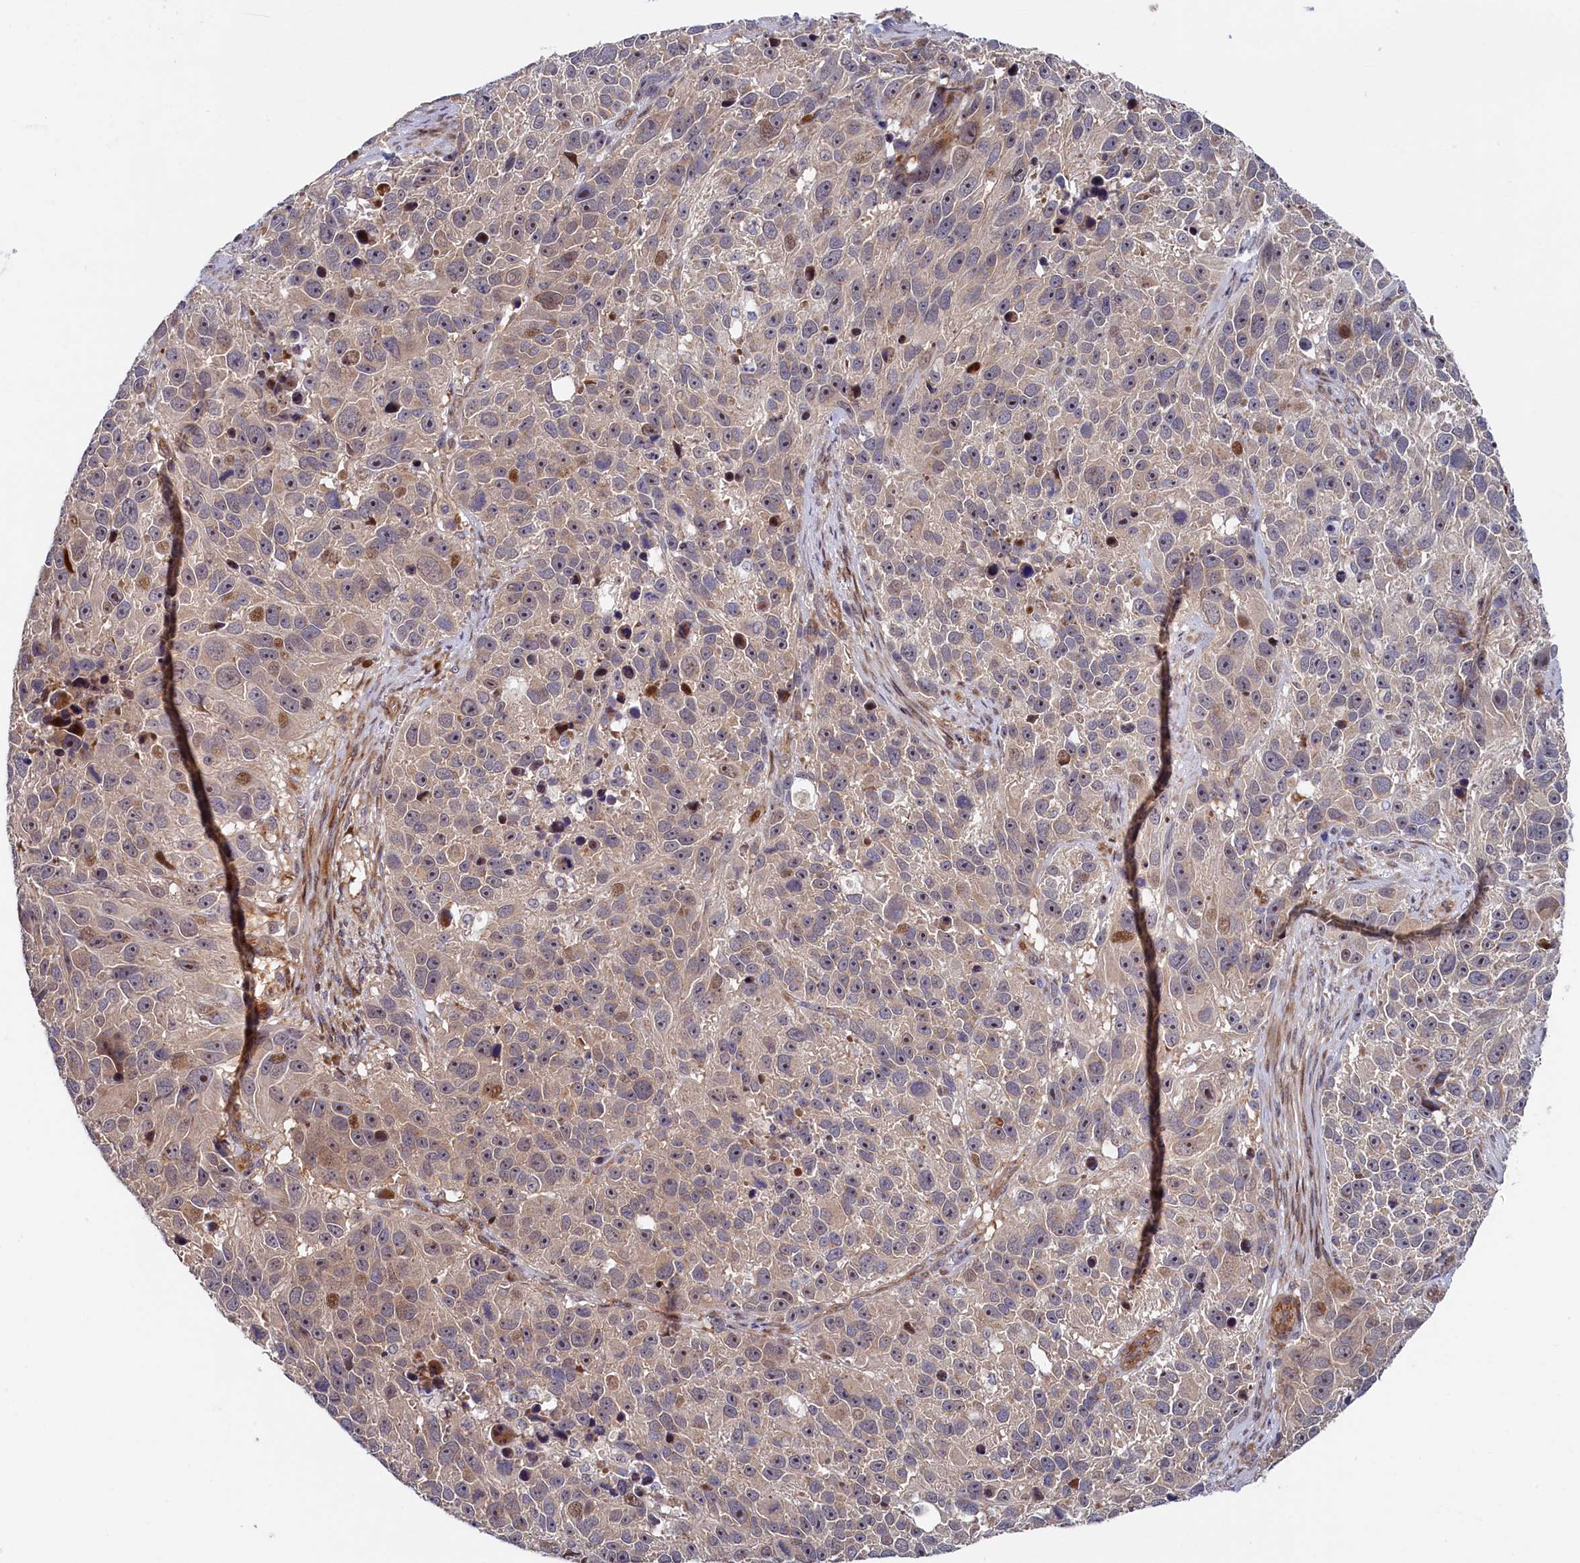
{"staining": {"intensity": "moderate", "quantity": "<25%", "location": "cytoplasmic/membranous,nuclear"}, "tissue": "melanoma", "cell_type": "Tumor cells", "image_type": "cancer", "snomed": [{"axis": "morphology", "description": "Malignant melanoma, NOS"}, {"axis": "topography", "description": "Skin"}], "caption": "Approximately <25% of tumor cells in malignant melanoma demonstrate moderate cytoplasmic/membranous and nuclear protein expression as visualized by brown immunohistochemical staining.", "gene": "PIK3C3", "patient": {"sex": "male", "age": 84}}